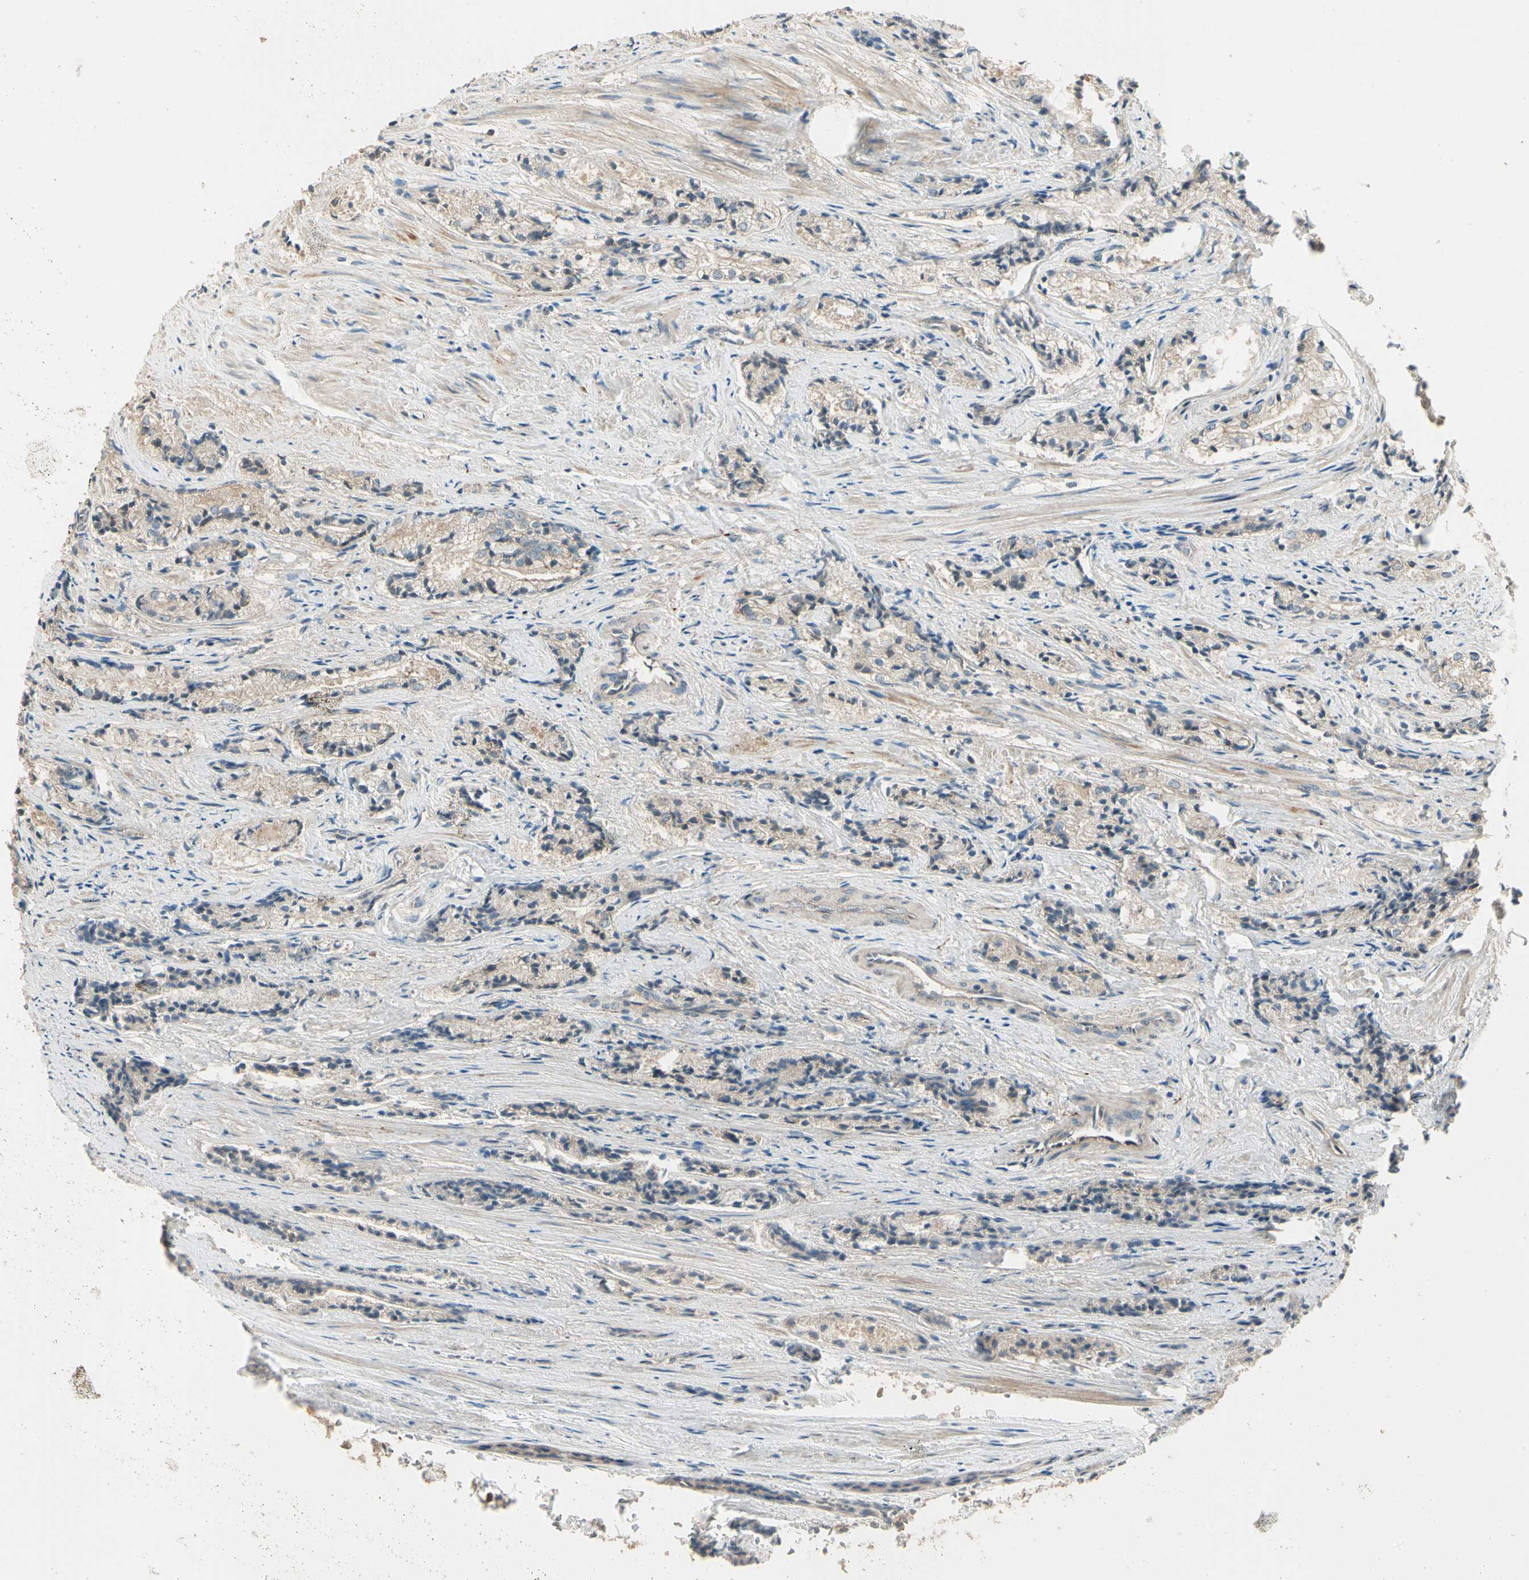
{"staining": {"intensity": "moderate", "quantity": ">75%", "location": "cytoplasmic/membranous"}, "tissue": "prostate cancer", "cell_type": "Tumor cells", "image_type": "cancer", "snomed": [{"axis": "morphology", "description": "Adenocarcinoma, Low grade"}, {"axis": "topography", "description": "Prostate"}], "caption": "An image of human prostate adenocarcinoma (low-grade) stained for a protein reveals moderate cytoplasmic/membranous brown staining in tumor cells.", "gene": "TNFRSF21", "patient": {"sex": "male", "age": 60}}